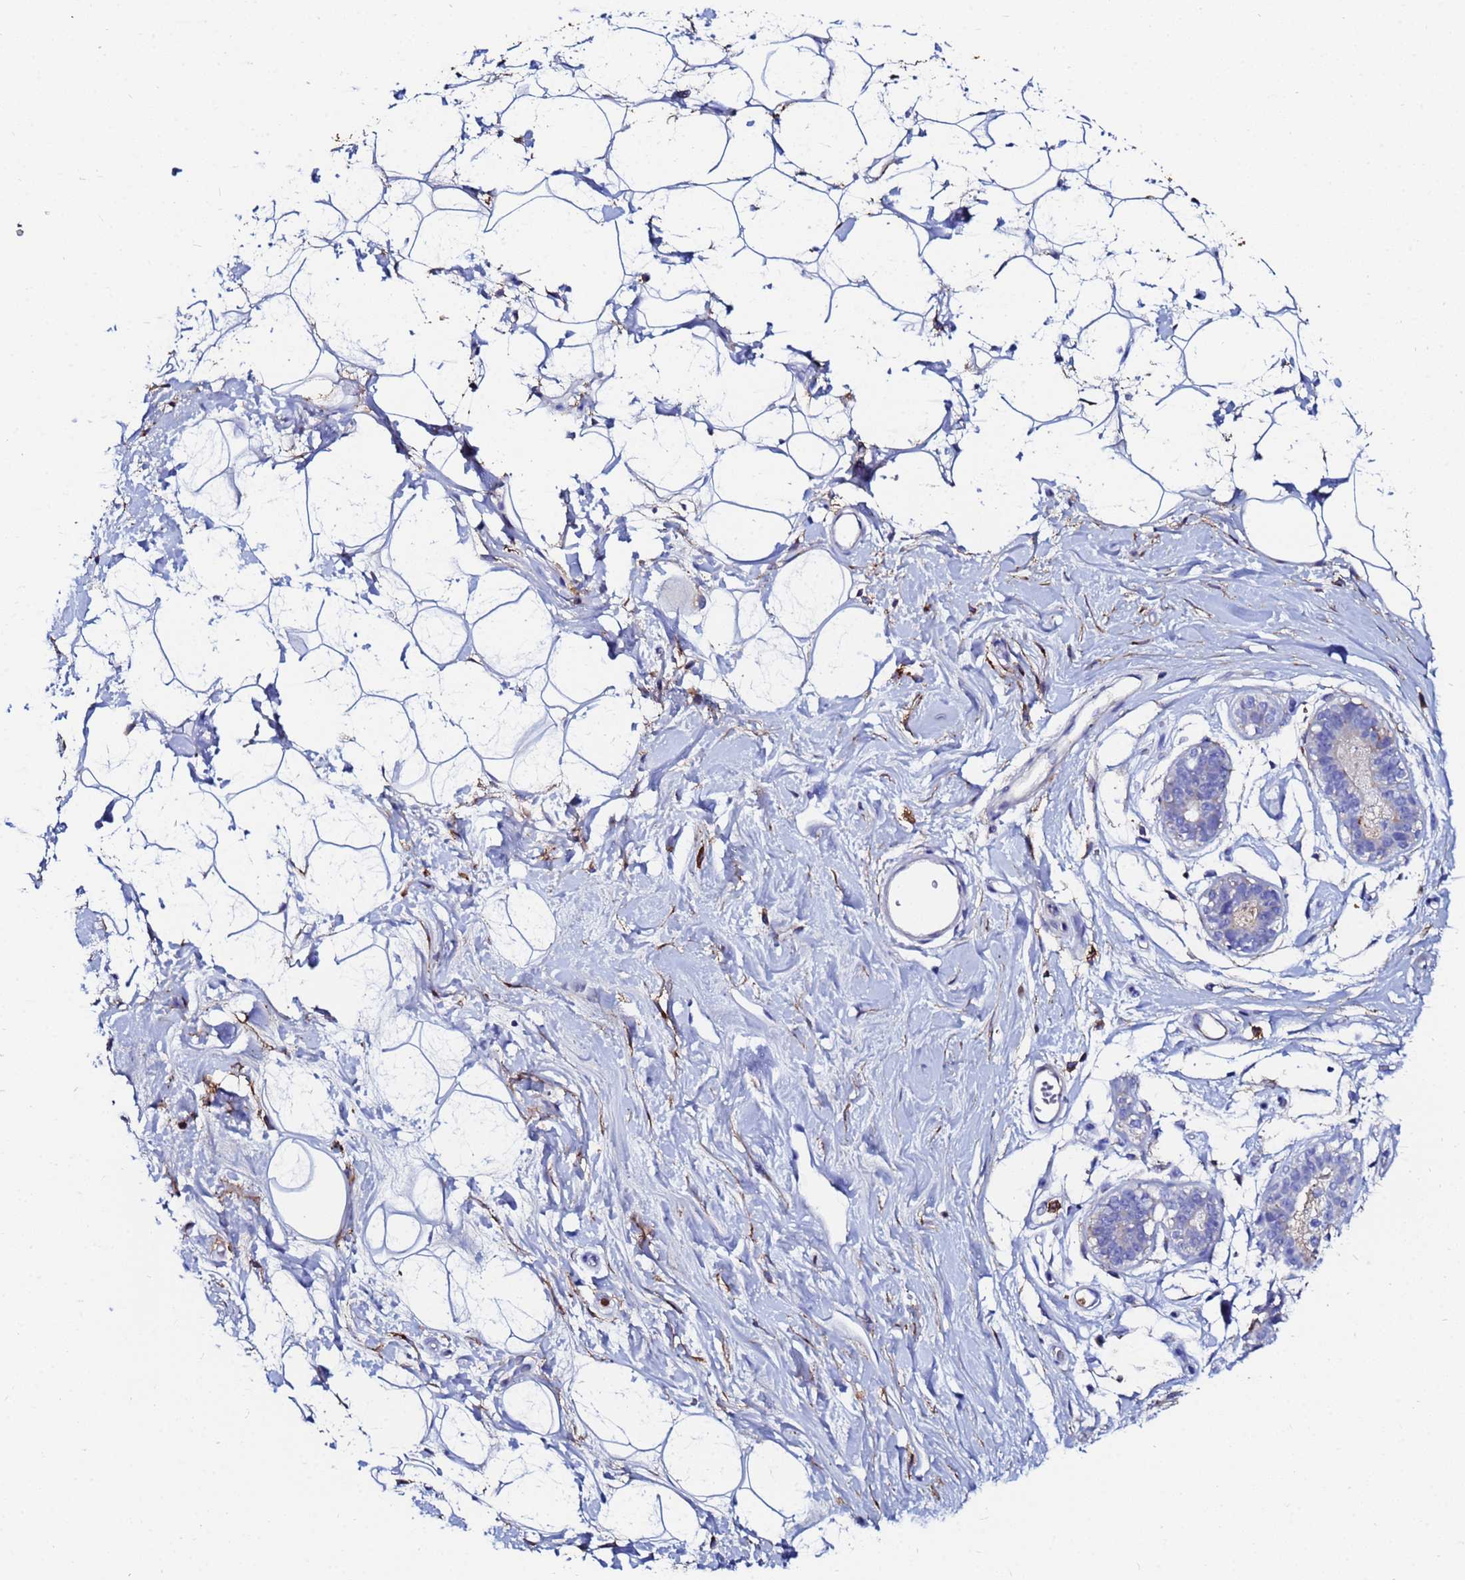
{"staining": {"intensity": "negative", "quantity": "none", "location": "none"}, "tissue": "adipose tissue", "cell_type": "Adipocytes", "image_type": "normal", "snomed": [{"axis": "morphology", "description": "Normal tissue, NOS"}, {"axis": "topography", "description": "Breast"}], "caption": "Unremarkable adipose tissue was stained to show a protein in brown. There is no significant expression in adipocytes. (DAB (3,3'-diaminobenzidine) immunohistochemistry (IHC), high magnification).", "gene": "BASP1", "patient": {"sex": "female", "age": 26}}